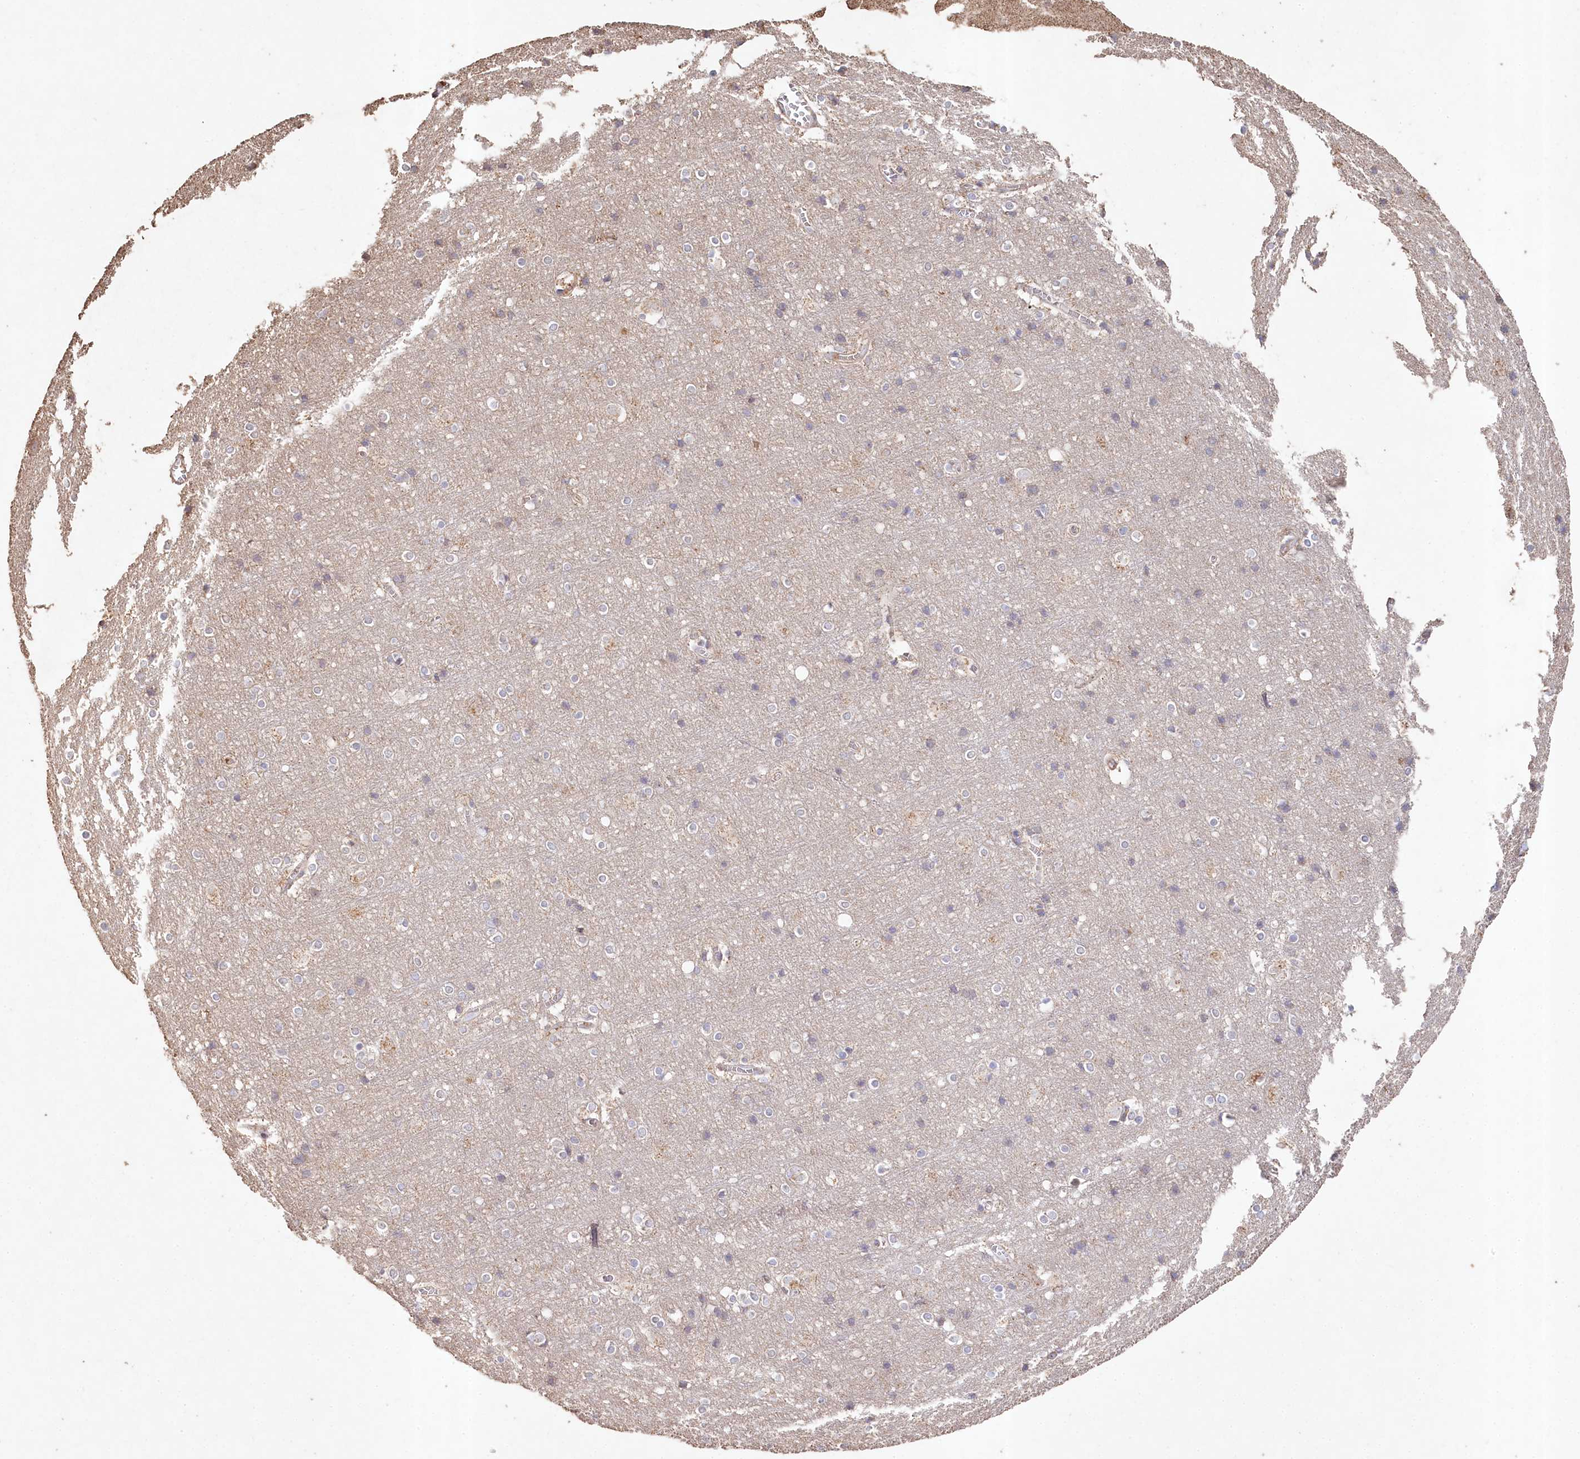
{"staining": {"intensity": "weak", "quantity": "<25%", "location": "cytoplasmic/membranous"}, "tissue": "cerebral cortex", "cell_type": "Endothelial cells", "image_type": "normal", "snomed": [{"axis": "morphology", "description": "Normal tissue, NOS"}, {"axis": "topography", "description": "Cerebral cortex"}], "caption": "Immunohistochemistry (IHC) photomicrograph of benign cerebral cortex: human cerebral cortex stained with DAB (3,3'-diaminobenzidine) exhibits no significant protein positivity in endothelial cells. (DAB immunohistochemistry visualized using brightfield microscopy, high magnification).", "gene": "HAL", "patient": {"sex": "male", "age": 54}}